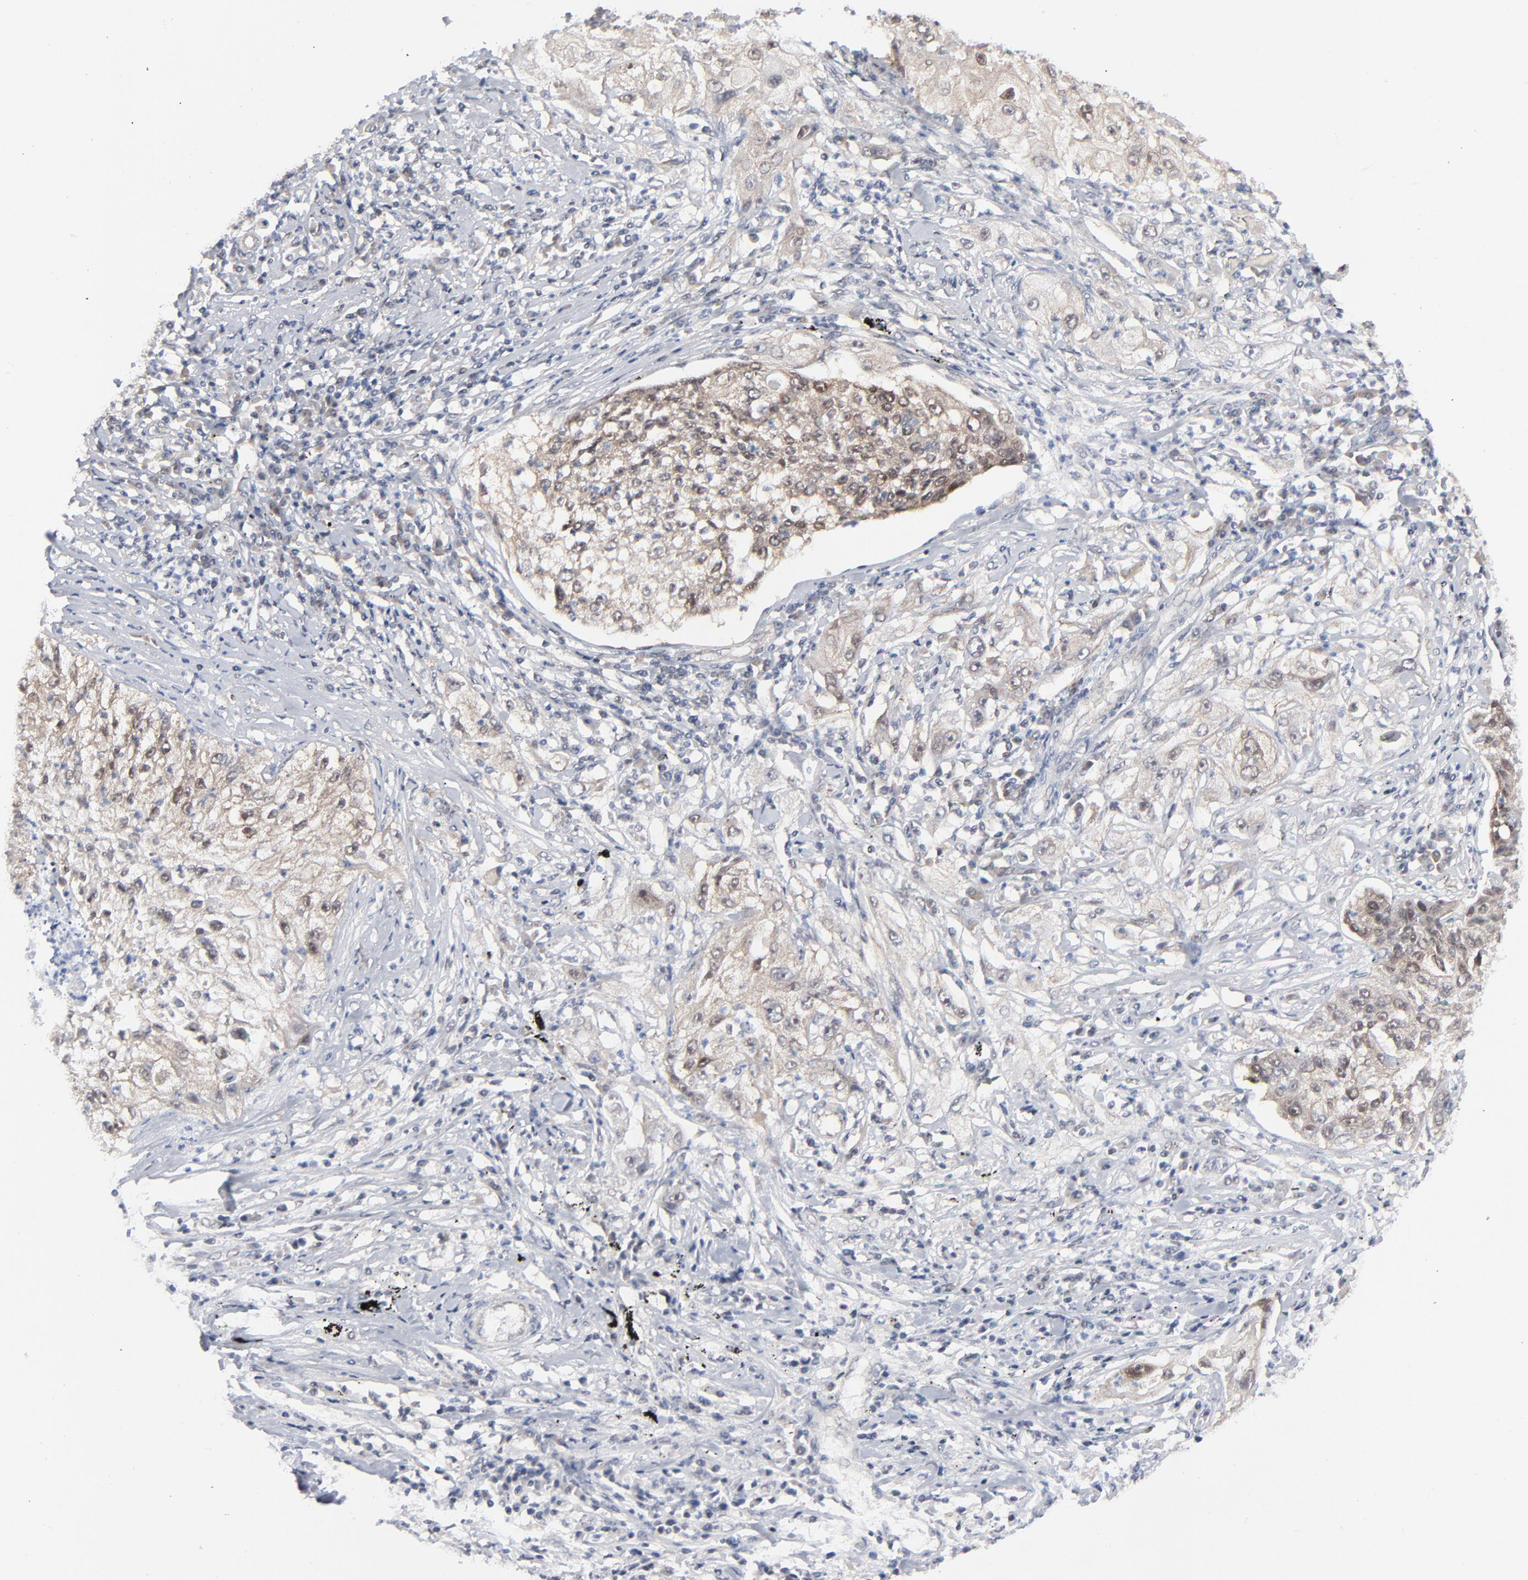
{"staining": {"intensity": "weak", "quantity": ">75%", "location": "cytoplasmic/membranous,nuclear"}, "tissue": "lung cancer", "cell_type": "Tumor cells", "image_type": "cancer", "snomed": [{"axis": "morphology", "description": "Inflammation, NOS"}, {"axis": "morphology", "description": "Squamous cell carcinoma, NOS"}, {"axis": "topography", "description": "Lymph node"}, {"axis": "topography", "description": "Soft tissue"}, {"axis": "topography", "description": "Lung"}], "caption": "DAB (3,3'-diaminobenzidine) immunohistochemical staining of squamous cell carcinoma (lung) demonstrates weak cytoplasmic/membranous and nuclear protein expression in approximately >75% of tumor cells. The staining was performed using DAB to visualize the protein expression in brown, while the nuclei were stained in blue with hematoxylin (Magnification: 20x).", "gene": "RPS6KB1", "patient": {"sex": "male", "age": 66}}